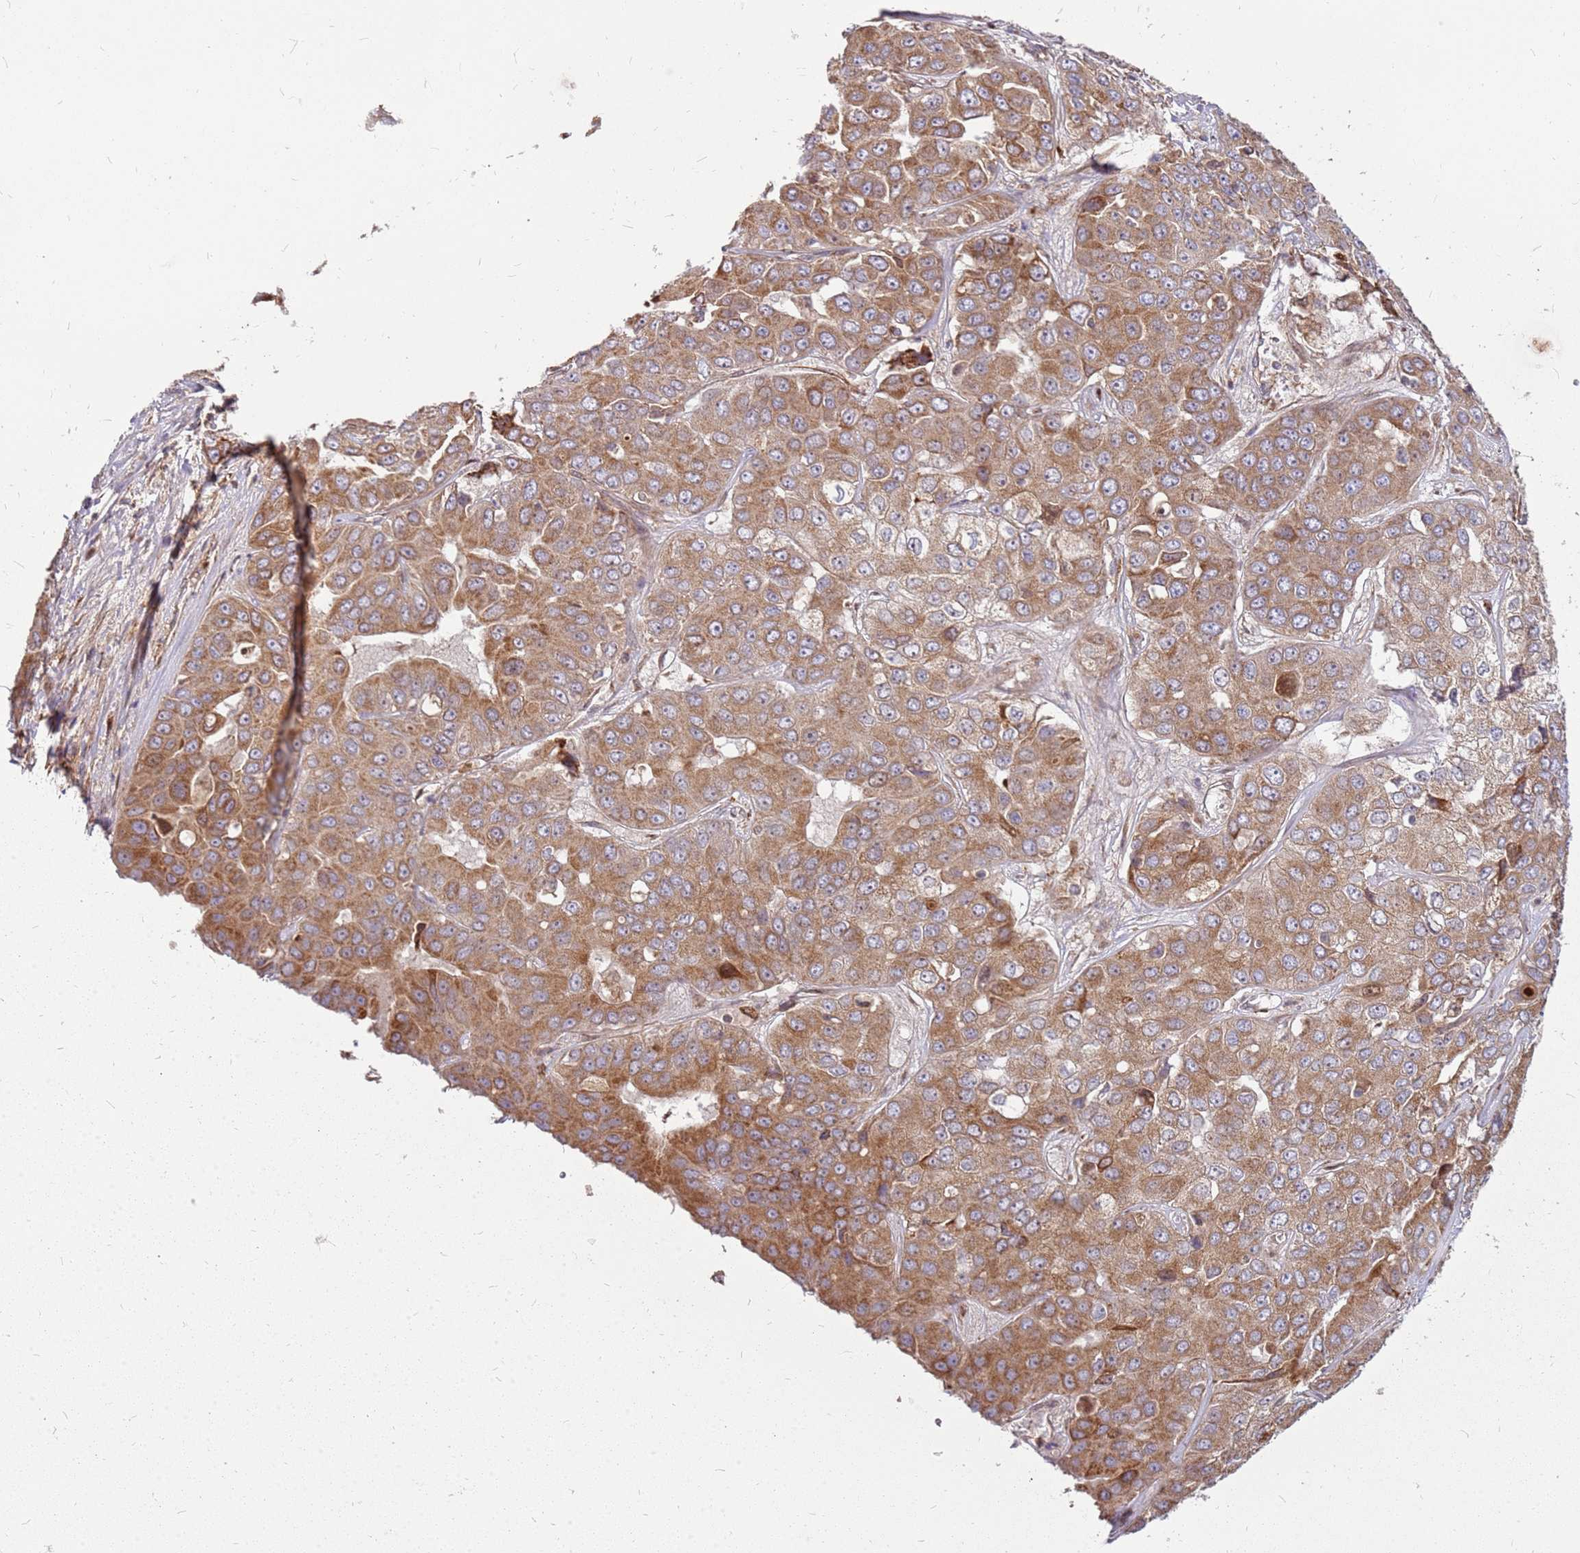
{"staining": {"intensity": "moderate", "quantity": ">75%", "location": "cytoplasmic/membranous"}, "tissue": "liver cancer", "cell_type": "Tumor cells", "image_type": "cancer", "snomed": [{"axis": "morphology", "description": "Cholangiocarcinoma"}, {"axis": "topography", "description": "Liver"}], "caption": "Immunohistochemical staining of human liver cancer demonstrates medium levels of moderate cytoplasmic/membranous protein staining in about >75% of tumor cells.", "gene": "CCDC159", "patient": {"sex": "female", "age": 52}}